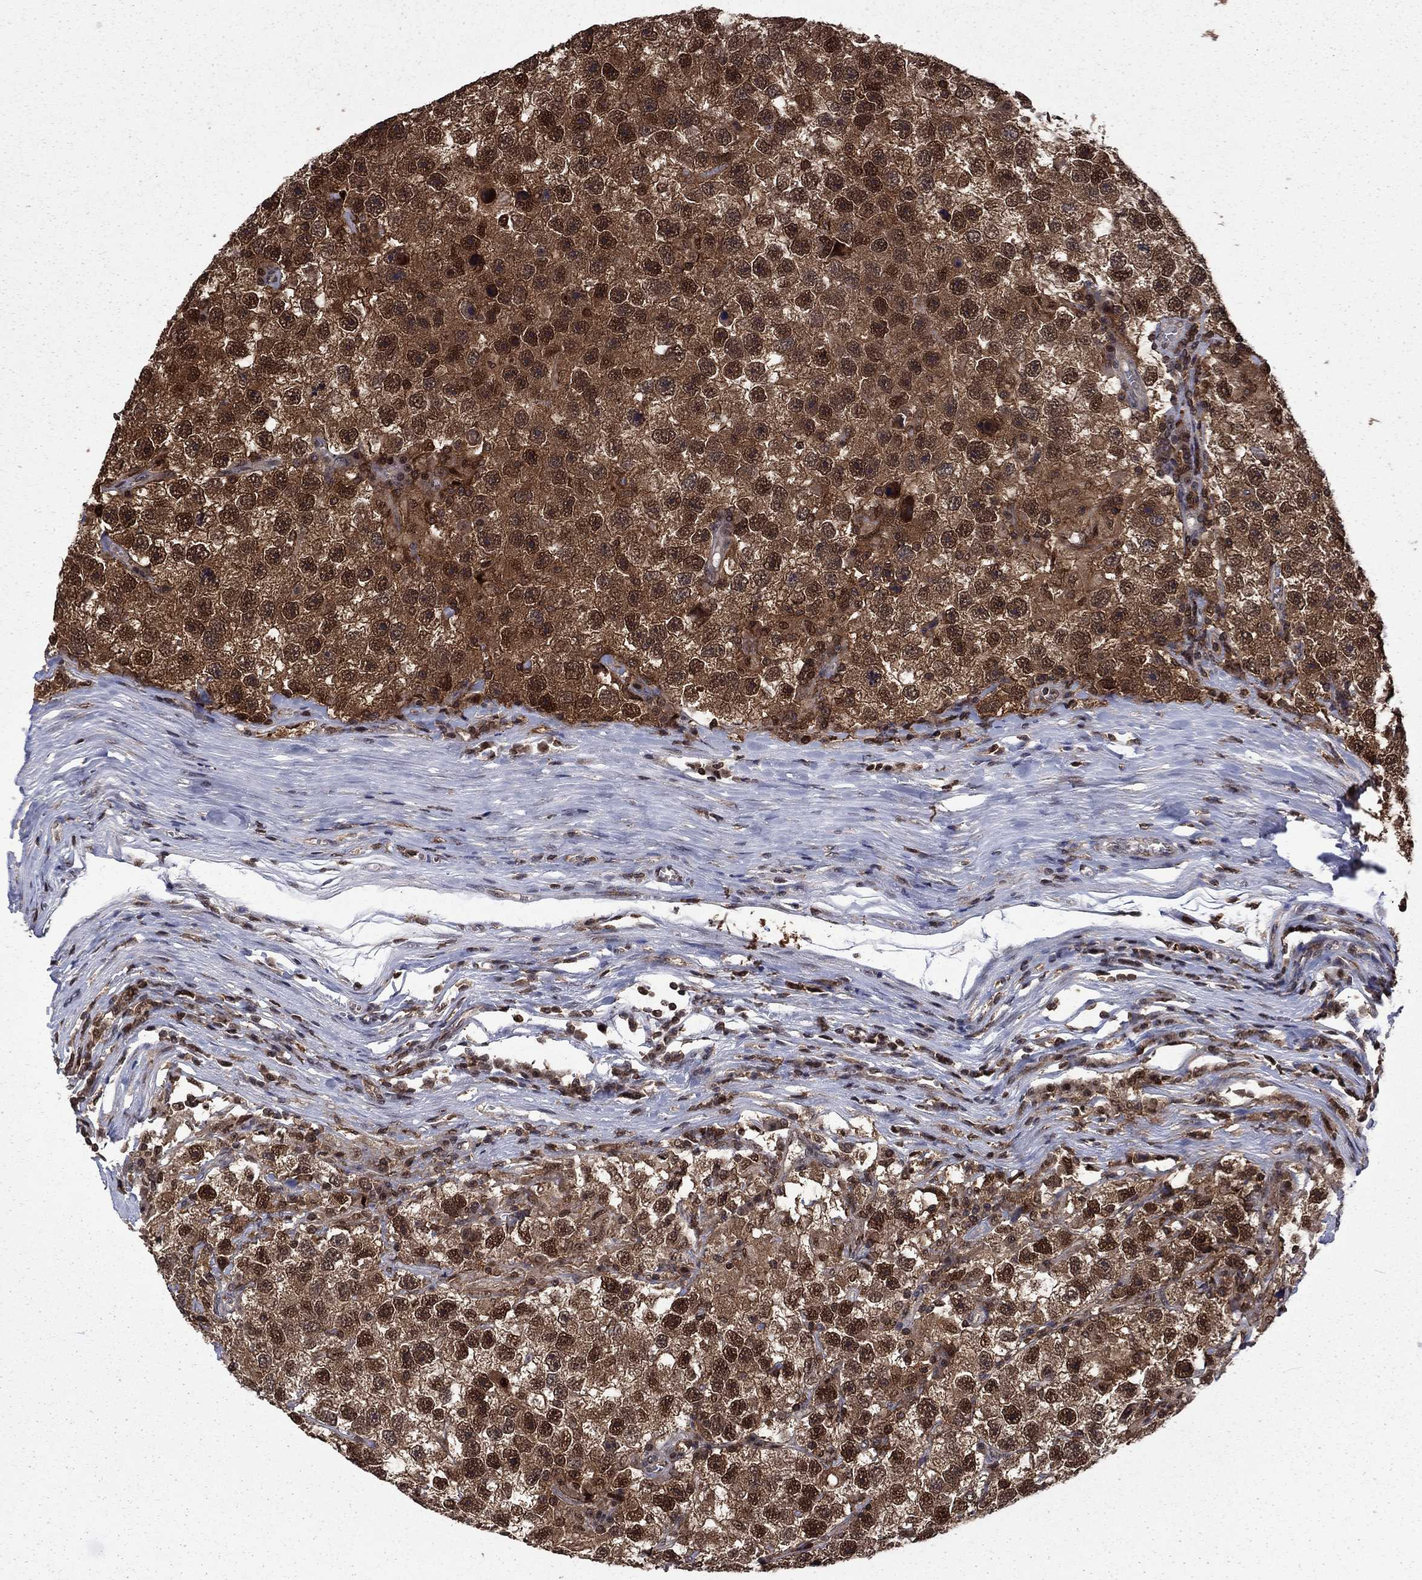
{"staining": {"intensity": "strong", "quantity": ">75%", "location": "cytoplasmic/membranous,nuclear"}, "tissue": "testis cancer", "cell_type": "Tumor cells", "image_type": "cancer", "snomed": [{"axis": "morphology", "description": "Seminoma, NOS"}, {"axis": "topography", "description": "Testis"}], "caption": "Tumor cells reveal strong cytoplasmic/membranous and nuclear staining in approximately >75% of cells in seminoma (testis).", "gene": "PSMD2", "patient": {"sex": "male", "age": 26}}